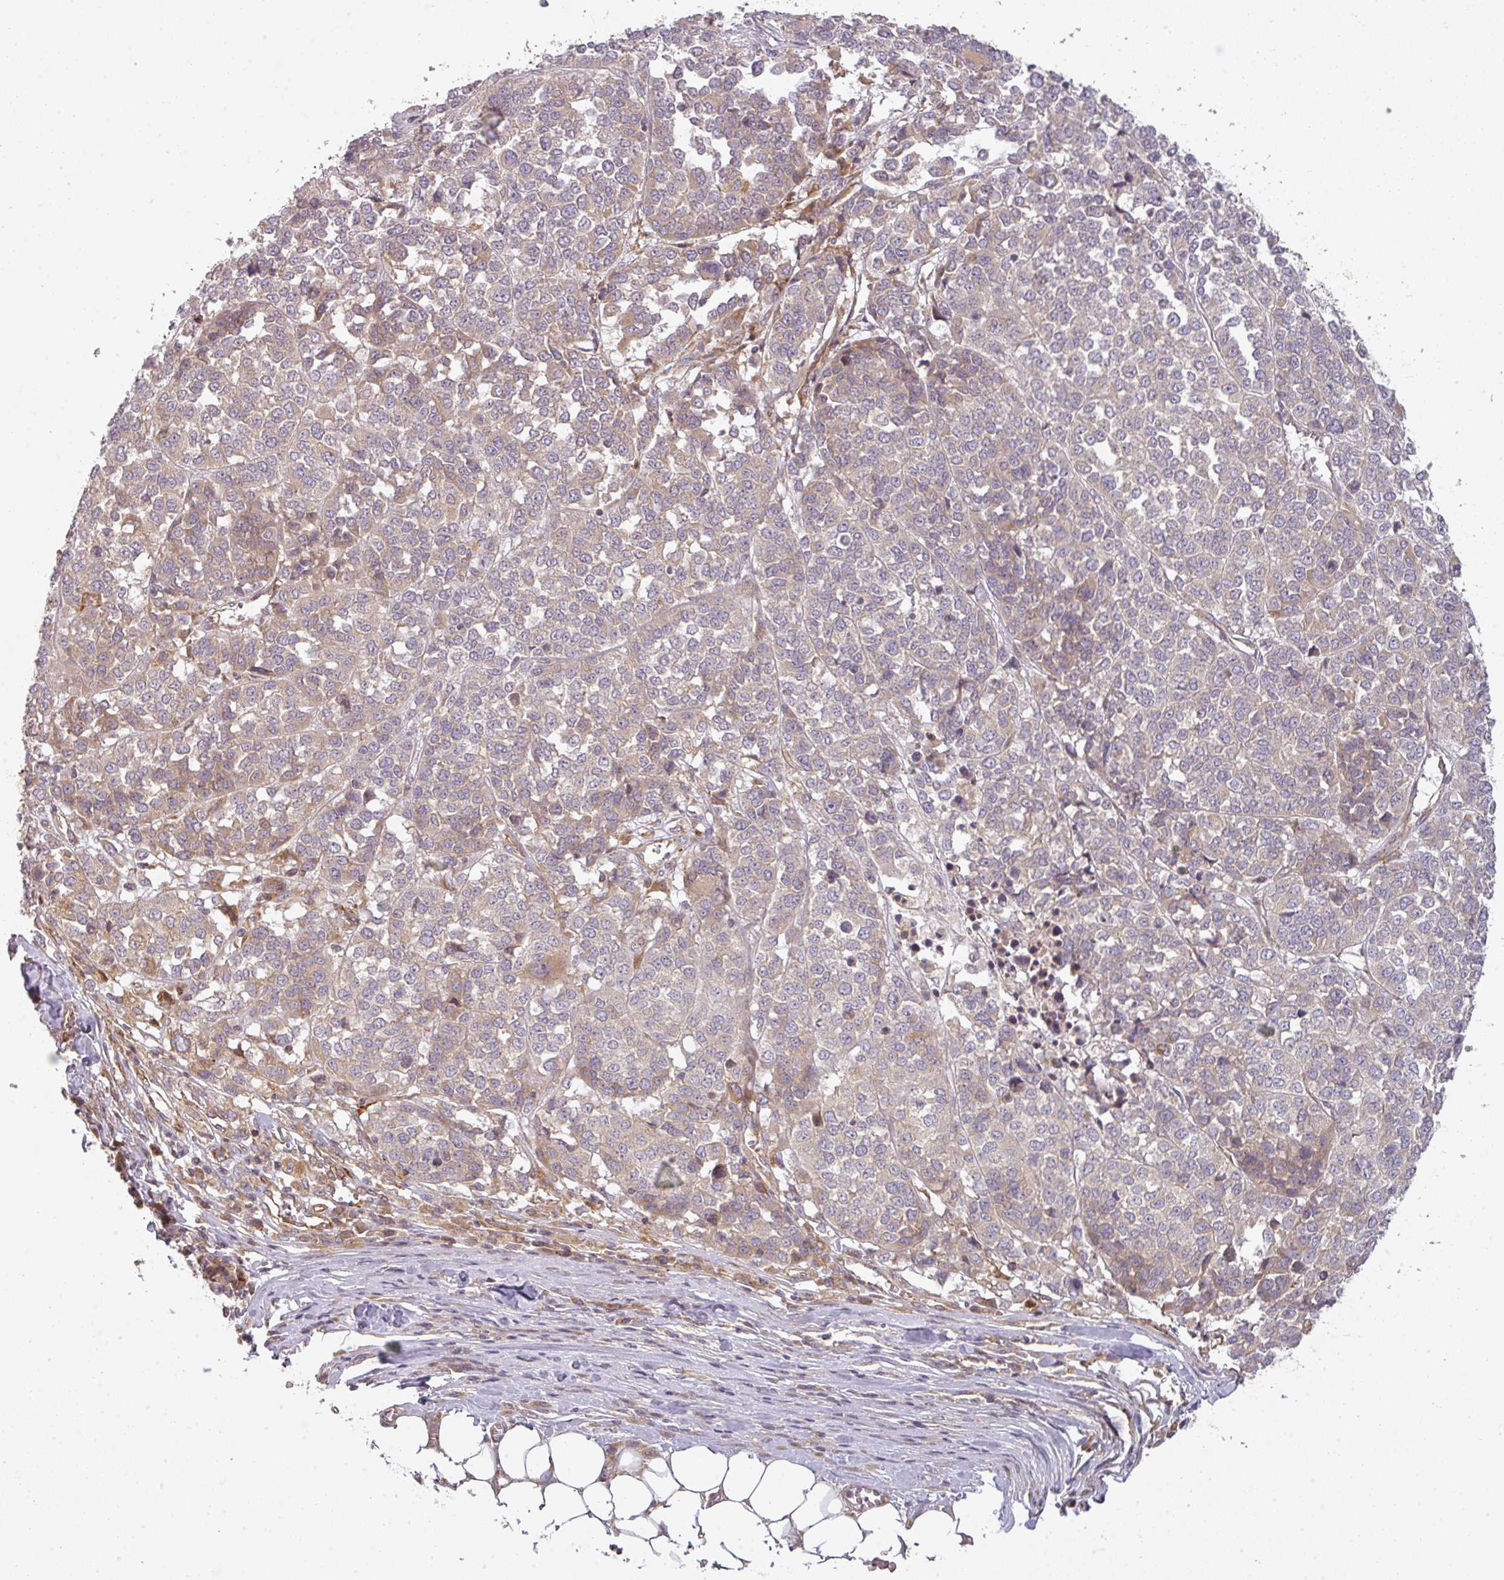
{"staining": {"intensity": "weak", "quantity": "<25%", "location": "cytoplasmic/membranous"}, "tissue": "melanoma", "cell_type": "Tumor cells", "image_type": "cancer", "snomed": [{"axis": "morphology", "description": "Malignant melanoma, Metastatic site"}, {"axis": "topography", "description": "Lymph node"}], "caption": "A micrograph of human melanoma is negative for staining in tumor cells.", "gene": "CNOT1", "patient": {"sex": "male", "age": 44}}